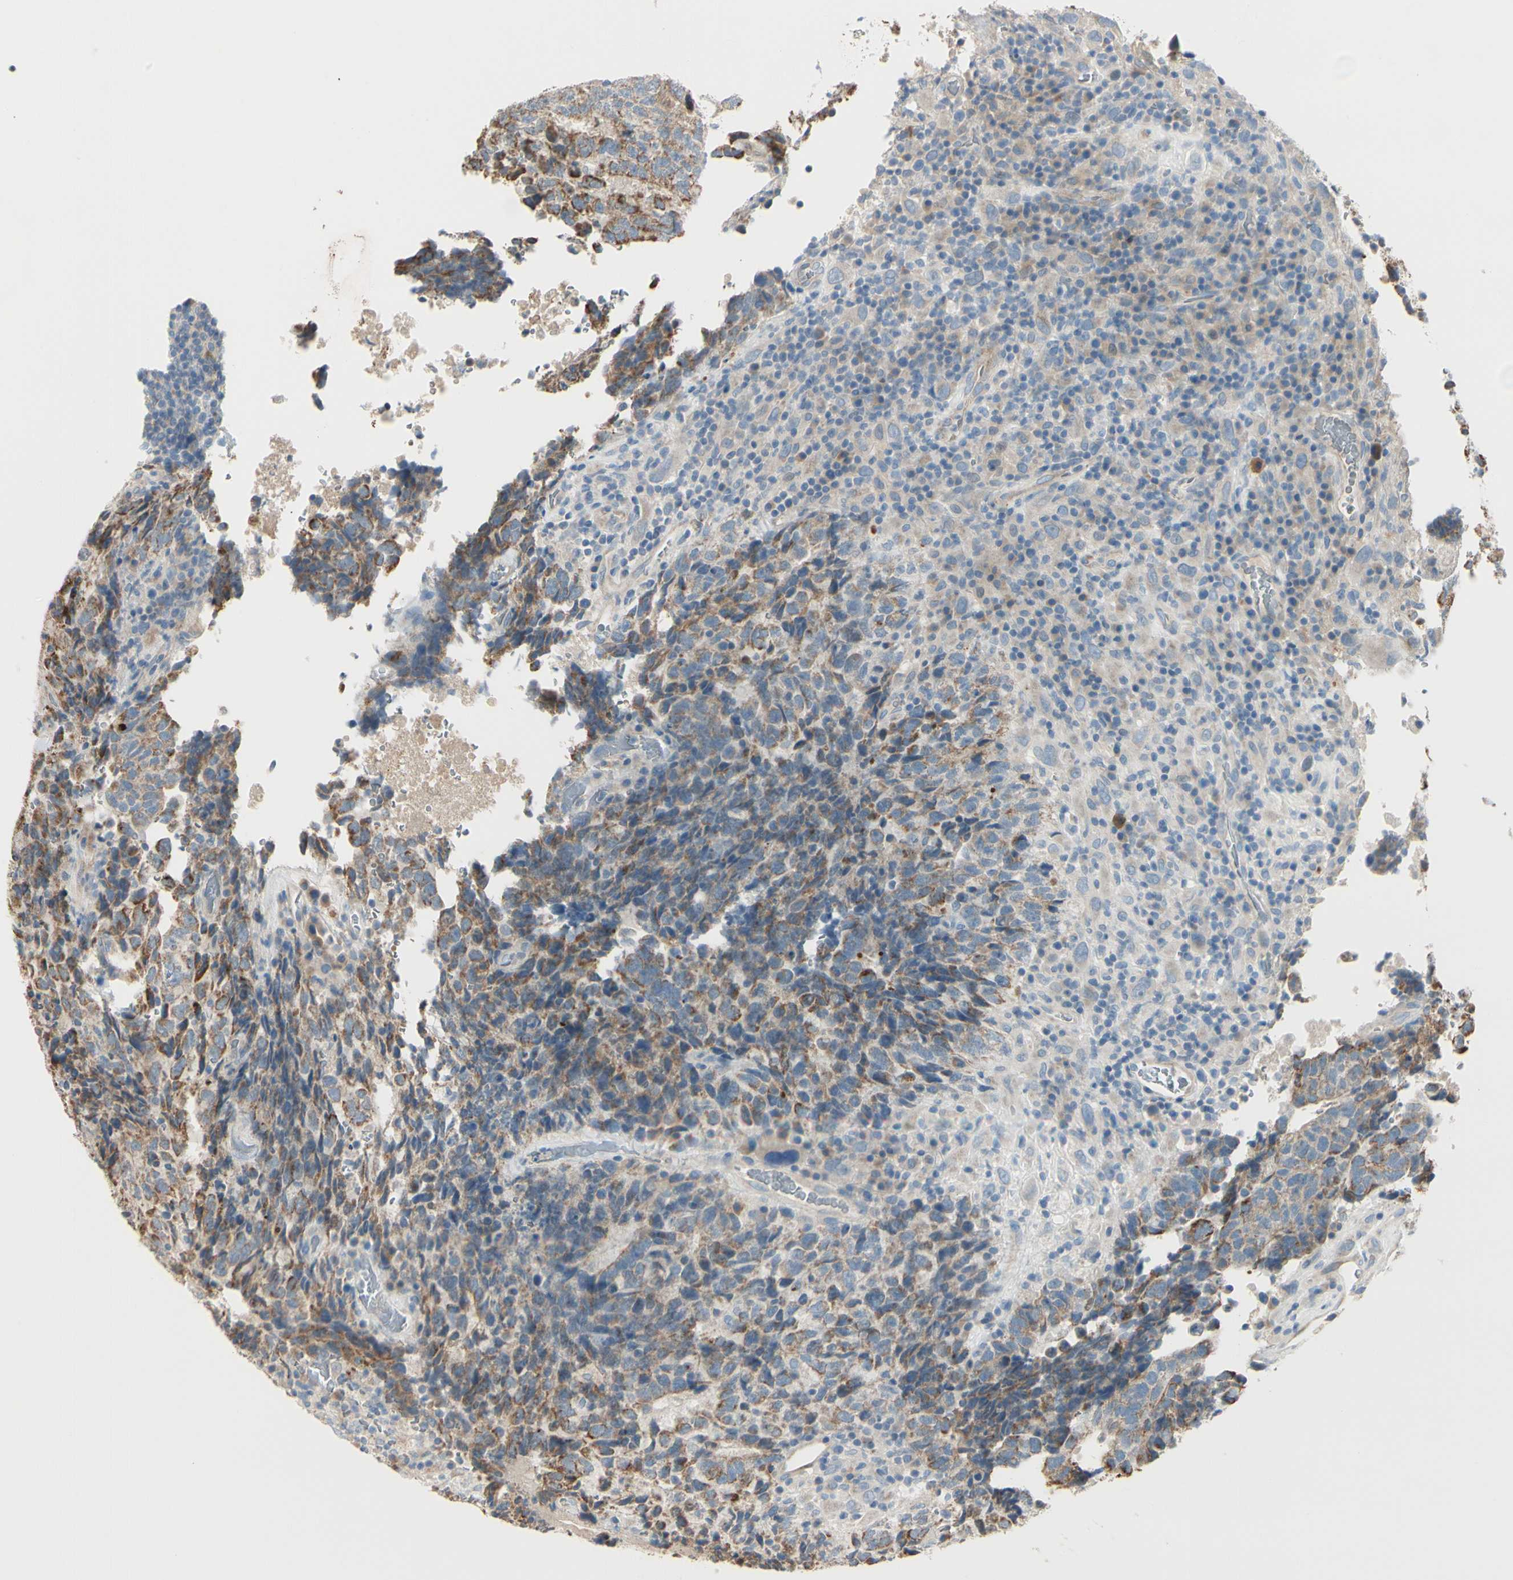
{"staining": {"intensity": "weak", "quantity": ">75%", "location": "cytoplasmic/membranous"}, "tissue": "testis cancer", "cell_type": "Tumor cells", "image_type": "cancer", "snomed": [{"axis": "morphology", "description": "Necrosis, NOS"}, {"axis": "morphology", "description": "Carcinoma, Embryonal, NOS"}, {"axis": "topography", "description": "Testis"}], "caption": "An image of human testis cancer (embryonal carcinoma) stained for a protein exhibits weak cytoplasmic/membranous brown staining in tumor cells.", "gene": "EPHA3", "patient": {"sex": "male", "age": 19}}